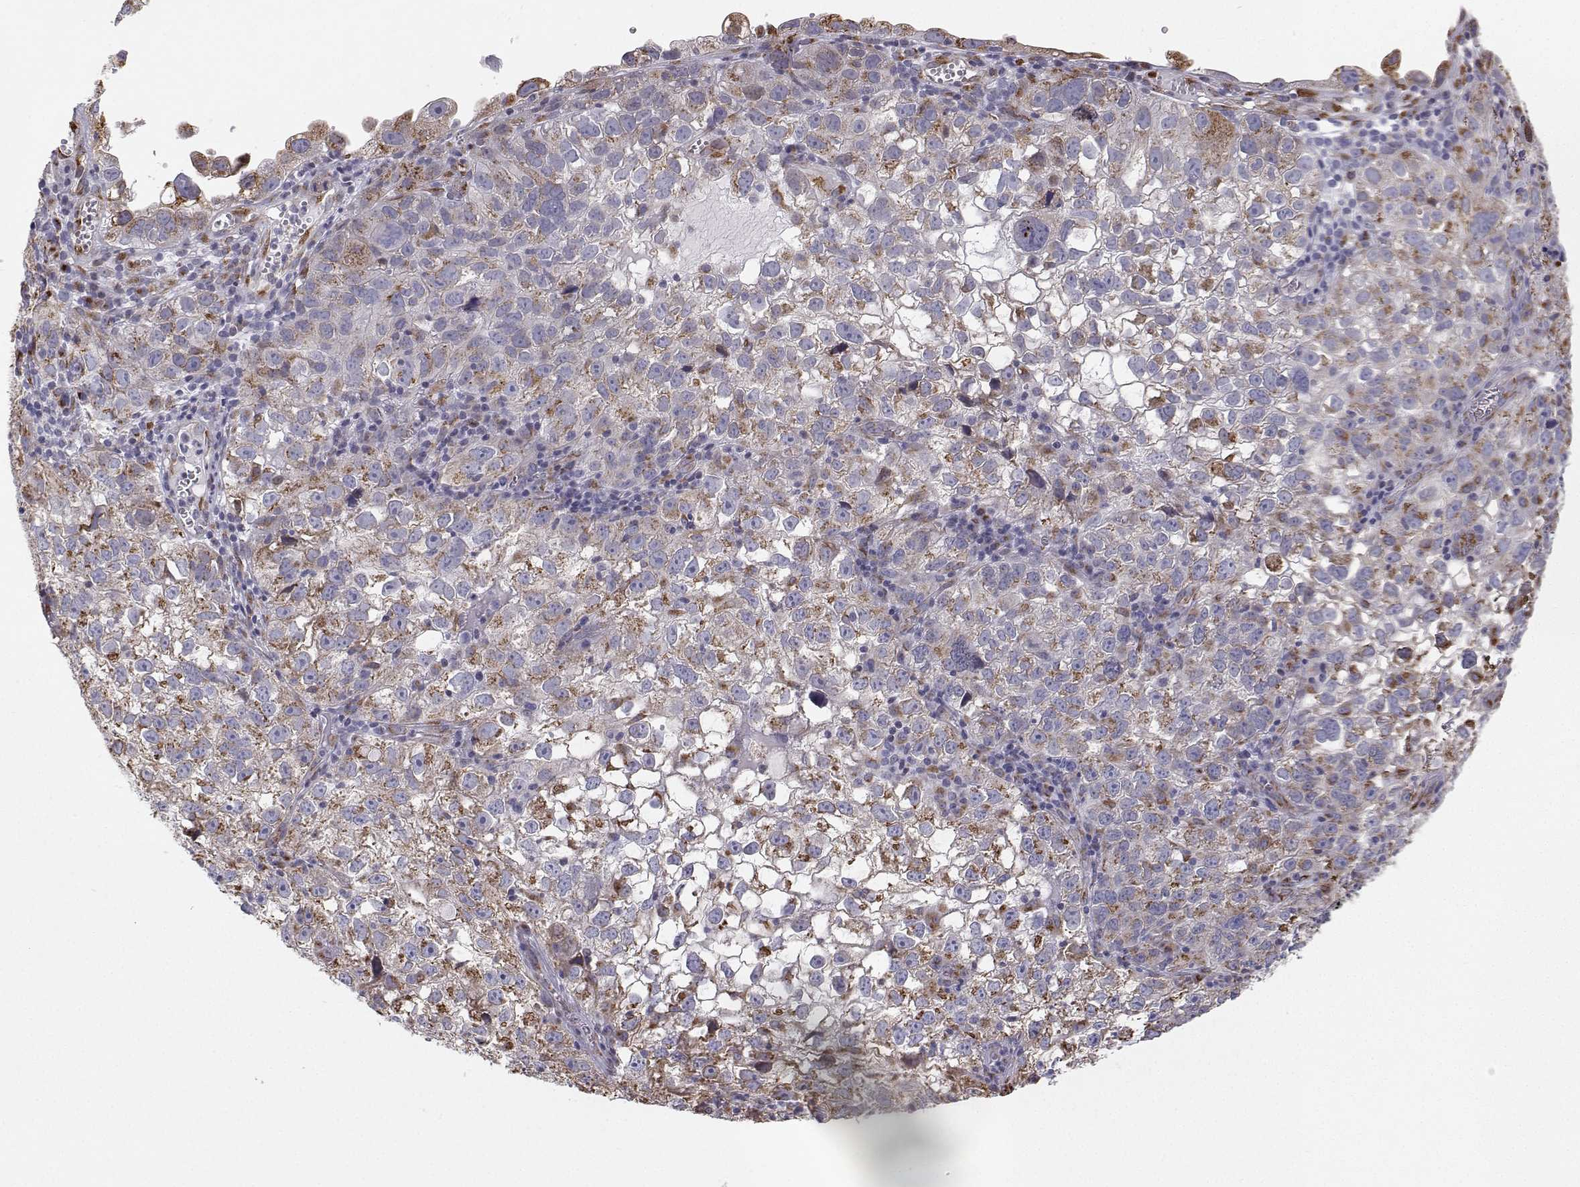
{"staining": {"intensity": "moderate", "quantity": "<25%", "location": "cytoplasmic/membranous"}, "tissue": "cervical cancer", "cell_type": "Tumor cells", "image_type": "cancer", "snomed": [{"axis": "morphology", "description": "Squamous cell carcinoma, NOS"}, {"axis": "topography", "description": "Cervix"}], "caption": "Squamous cell carcinoma (cervical) stained with a protein marker demonstrates moderate staining in tumor cells.", "gene": "STARD13", "patient": {"sex": "female", "age": 55}}